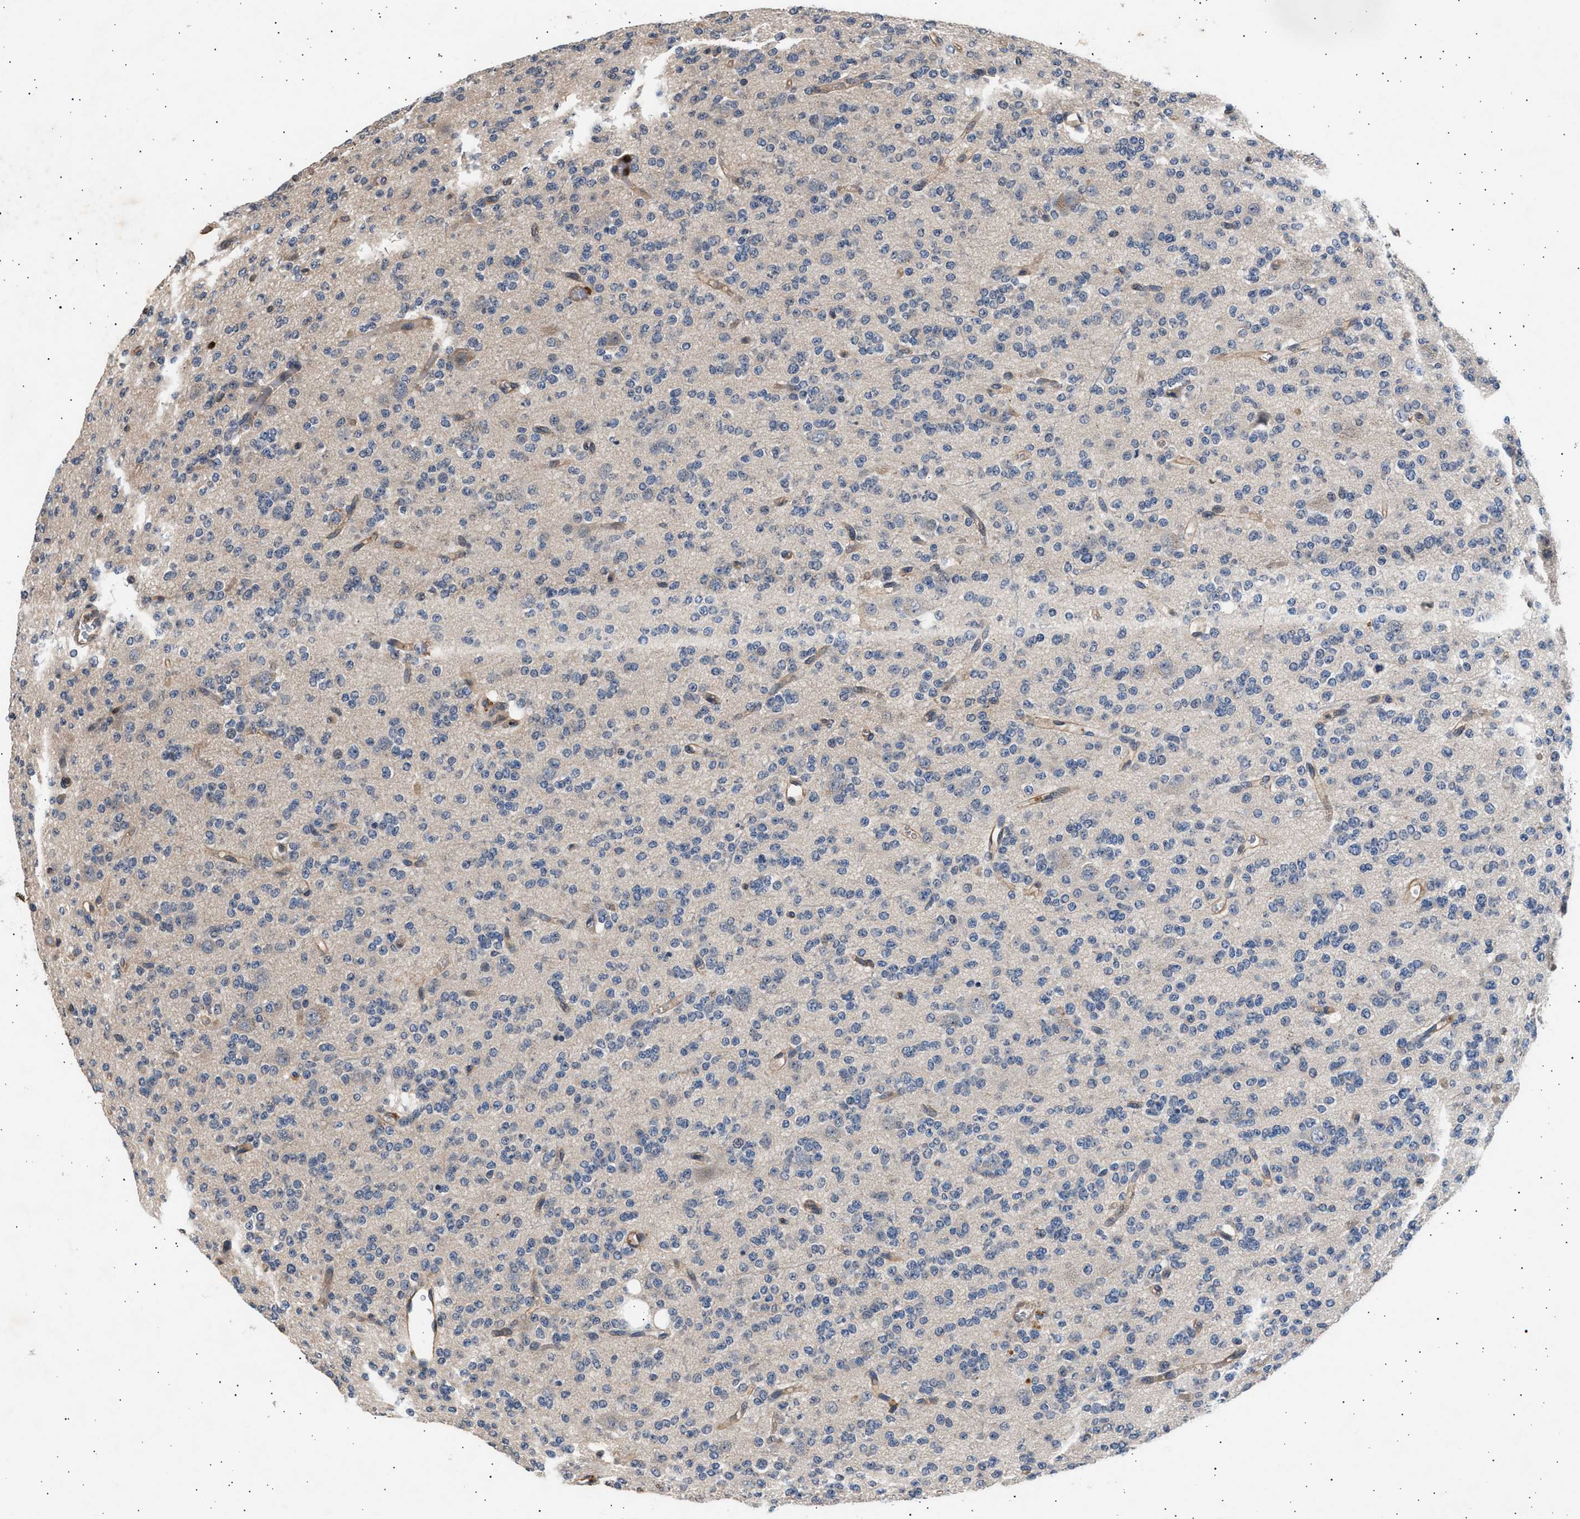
{"staining": {"intensity": "negative", "quantity": "none", "location": "none"}, "tissue": "glioma", "cell_type": "Tumor cells", "image_type": "cancer", "snomed": [{"axis": "morphology", "description": "Glioma, malignant, Low grade"}, {"axis": "topography", "description": "Brain"}], "caption": "An image of human low-grade glioma (malignant) is negative for staining in tumor cells.", "gene": "GRAP2", "patient": {"sex": "male", "age": 38}}